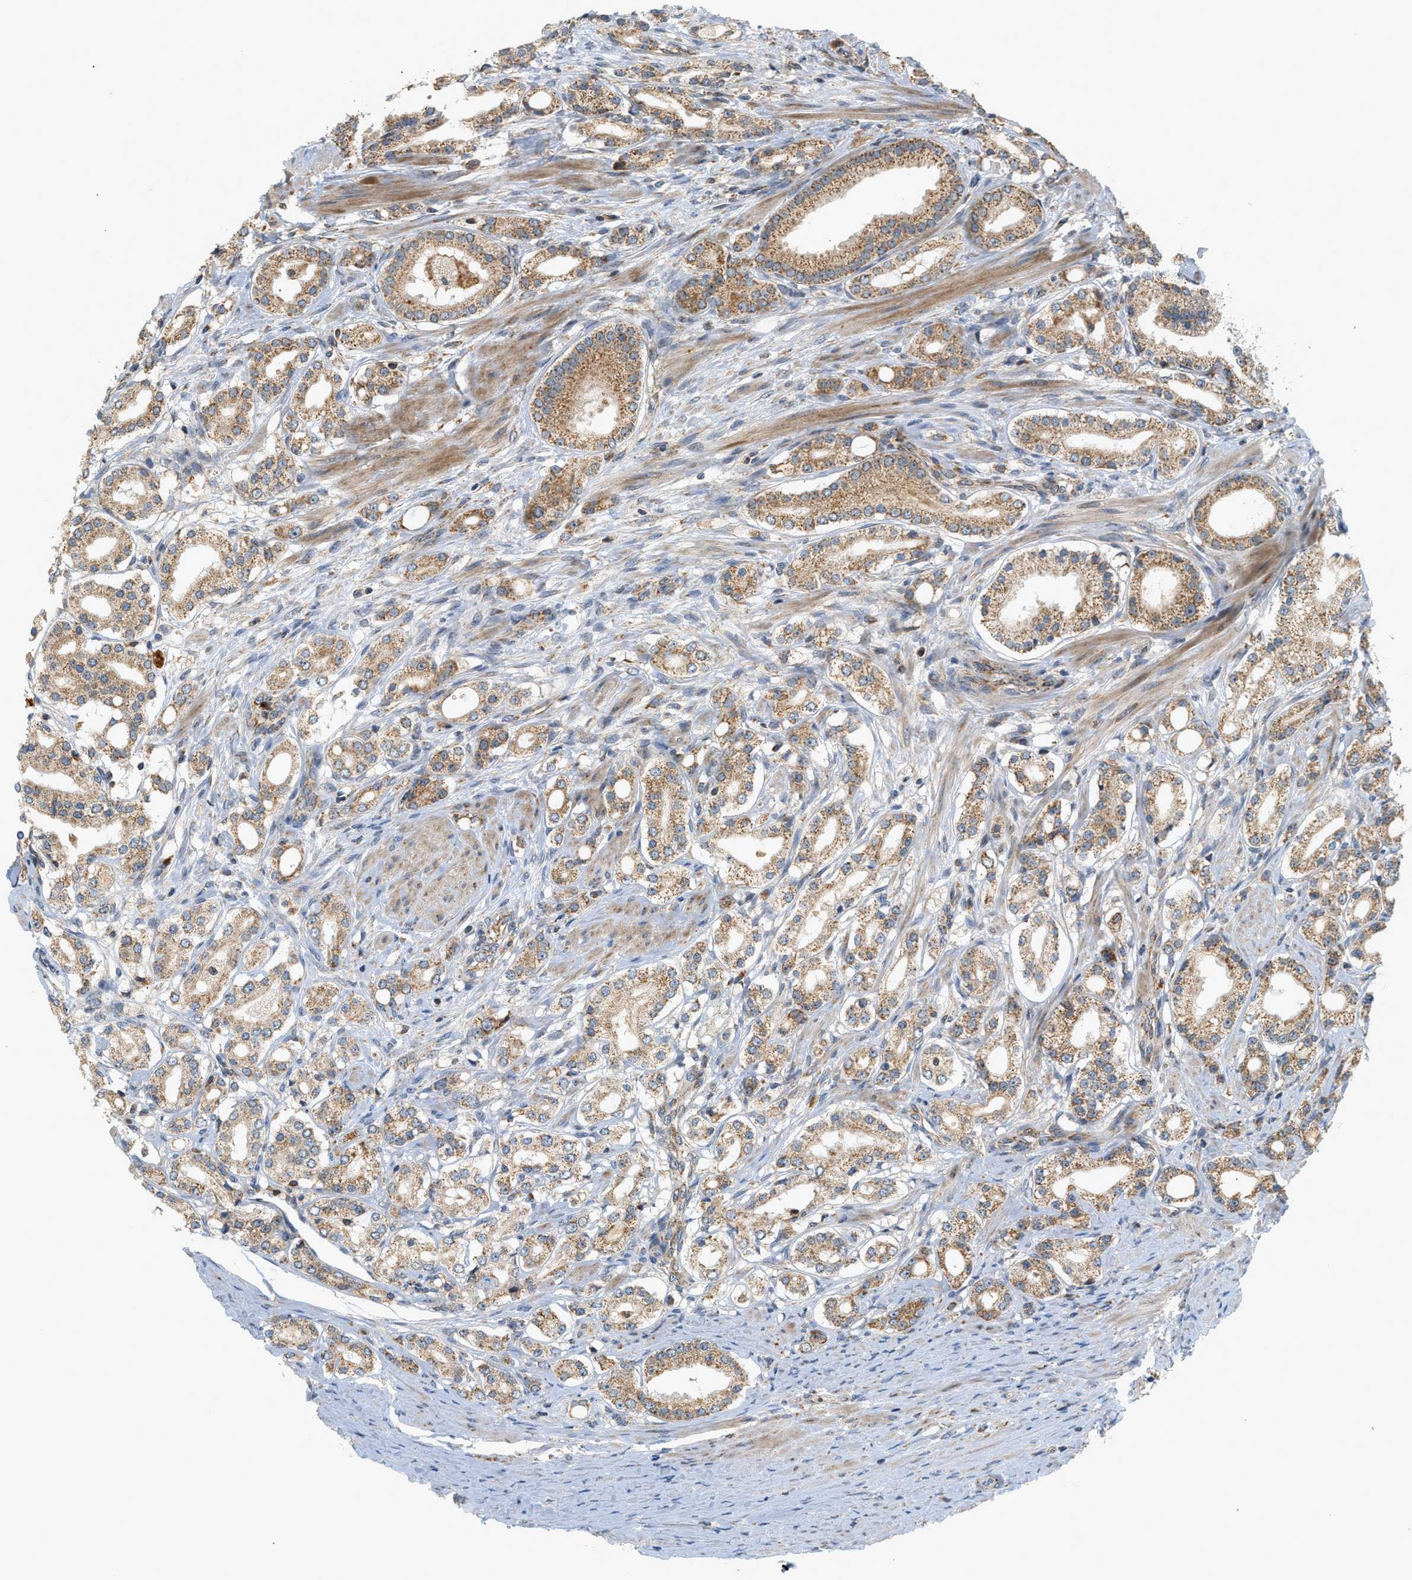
{"staining": {"intensity": "moderate", "quantity": ">75%", "location": "cytoplasmic/membranous"}, "tissue": "prostate cancer", "cell_type": "Tumor cells", "image_type": "cancer", "snomed": [{"axis": "morphology", "description": "Adenocarcinoma, Low grade"}, {"axis": "topography", "description": "Prostate"}], "caption": "Brown immunohistochemical staining in adenocarcinoma (low-grade) (prostate) demonstrates moderate cytoplasmic/membranous positivity in about >75% of tumor cells.", "gene": "MCU", "patient": {"sex": "male", "age": 63}}